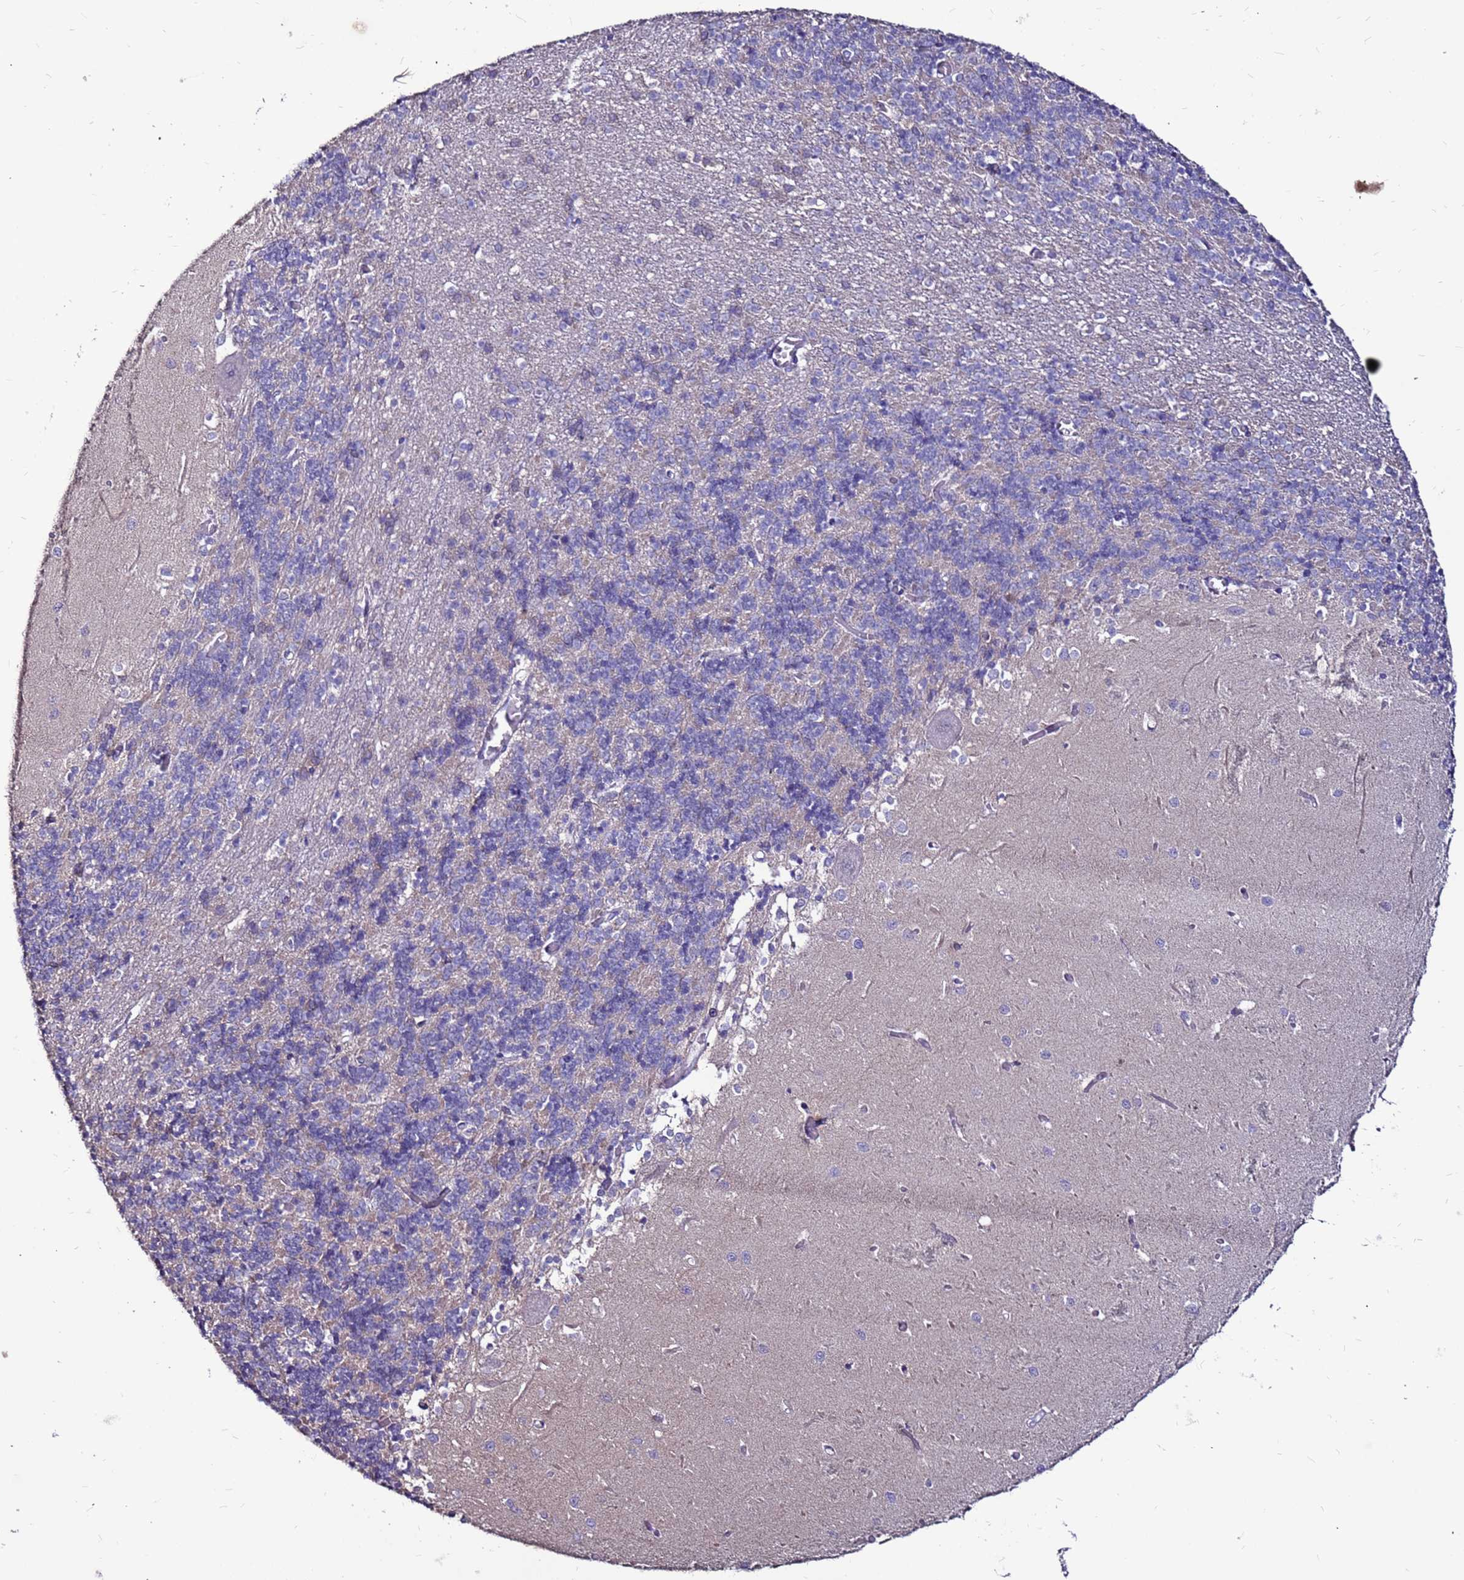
{"staining": {"intensity": "negative", "quantity": "none", "location": "none"}, "tissue": "cerebellum", "cell_type": "Cells in granular layer", "image_type": "normal", "snomed": [{"axis": "morphology", "description": "Normal tissue, NOS"}, {"axis": "topography", "description": "Cerebellum"}], "caption": "There is no significant positivity in cells in granular layer of cerebellum. (DAB IHC, high magnification).", "gene": "SLC44A3", "patient": {"sex": "male", "age": 37}}